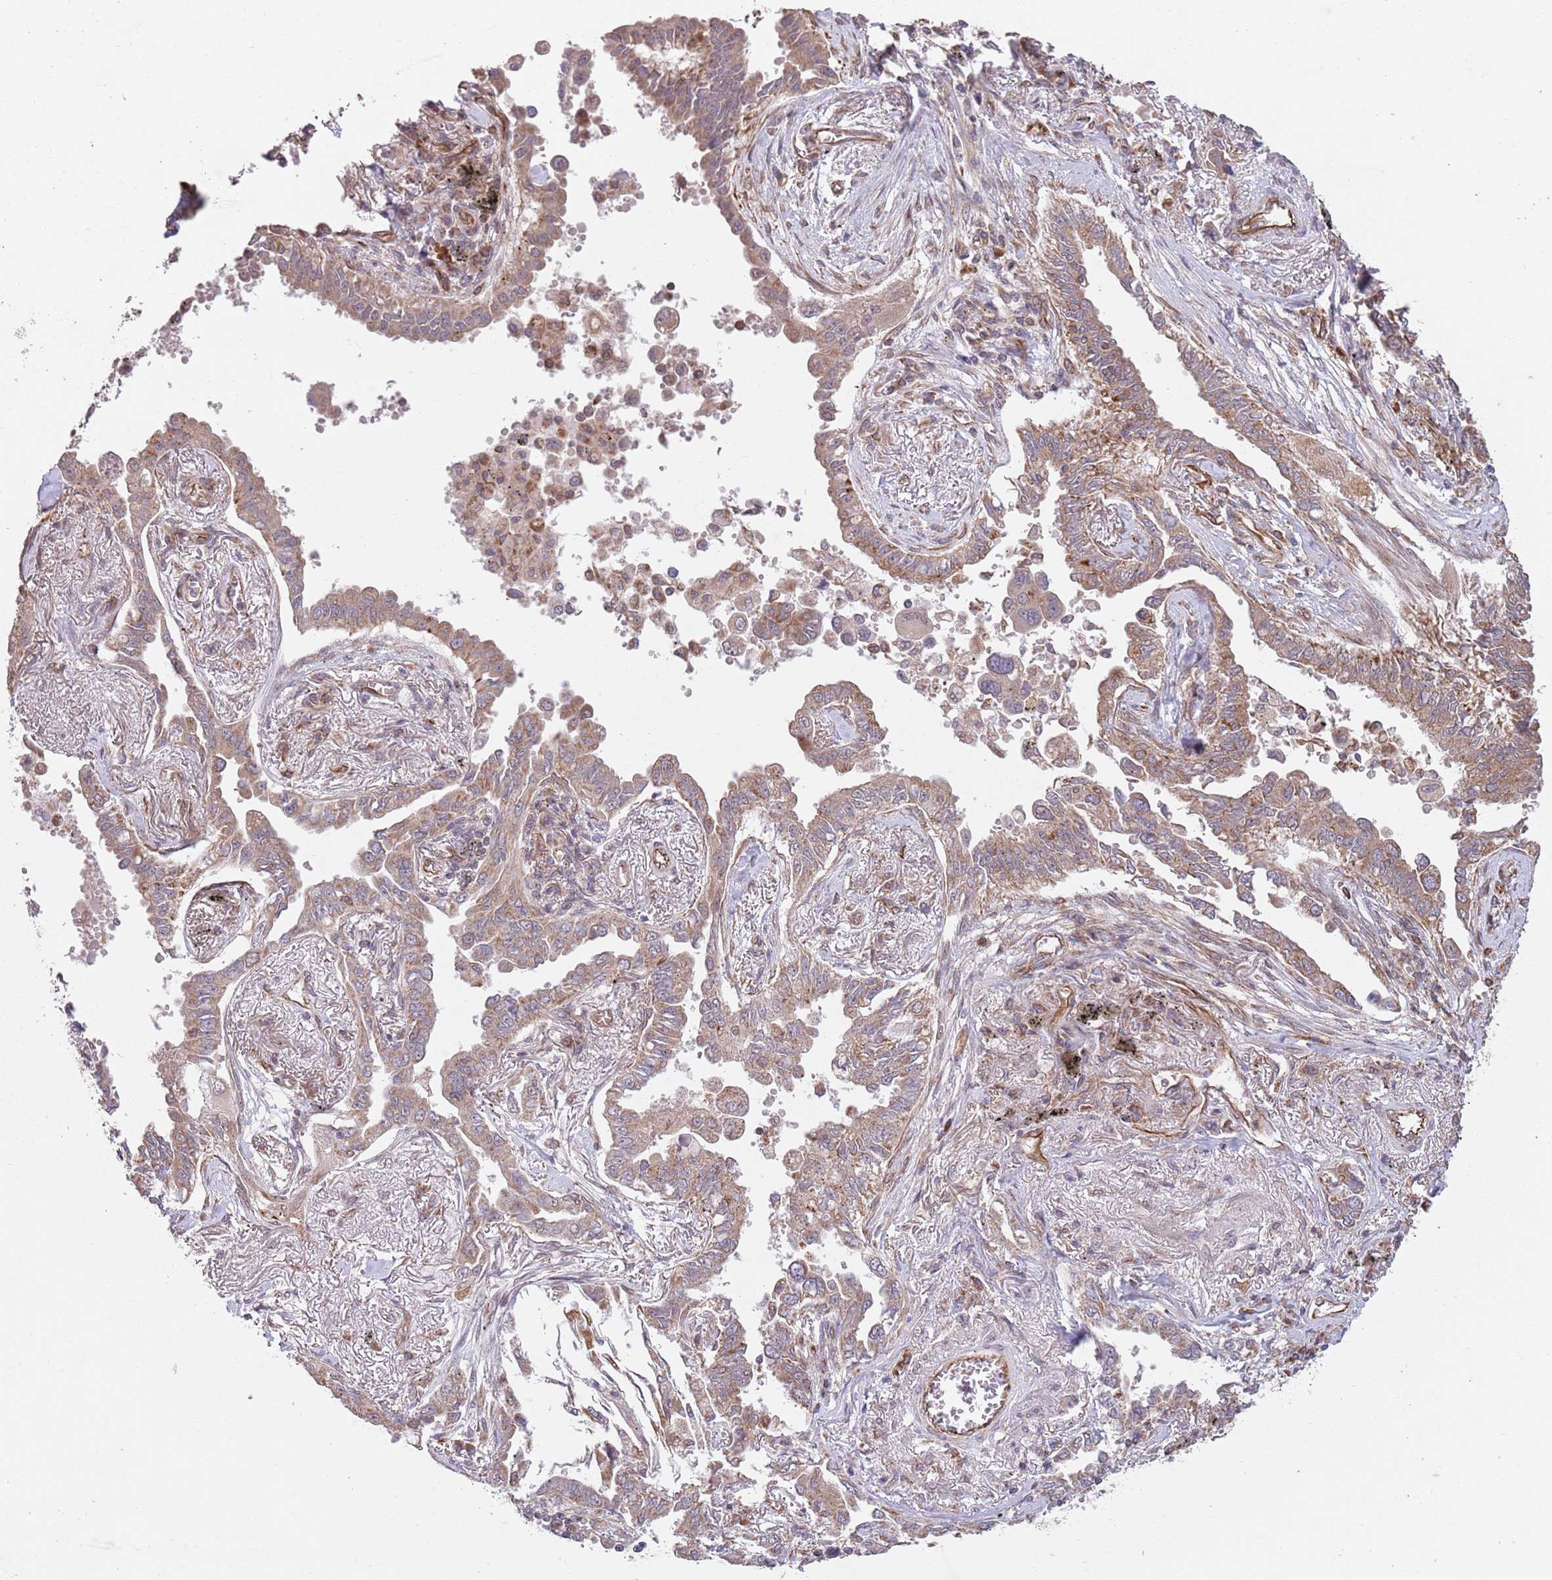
{"staining": {"intensity": "weak", "quantity": "25%-75%", "location": "cytoplasmic/membranous"}, "tissue": "lung cancer", "cell_type": "Tumor cells", "image_type": "cancer", "snomed": [{"axis": "morphology", "description": "Adenocarcinoma, NOS"}, {"axis": "topography", "description": "Lung"}], "caption": "IHC of human lung cancer demonstrates low levels of weak cytoplasmic/membranous positivity in about 25%-75% of tumor cells.", "gene": "CHD9", "patient": {"sex": "male", "age": 67}}